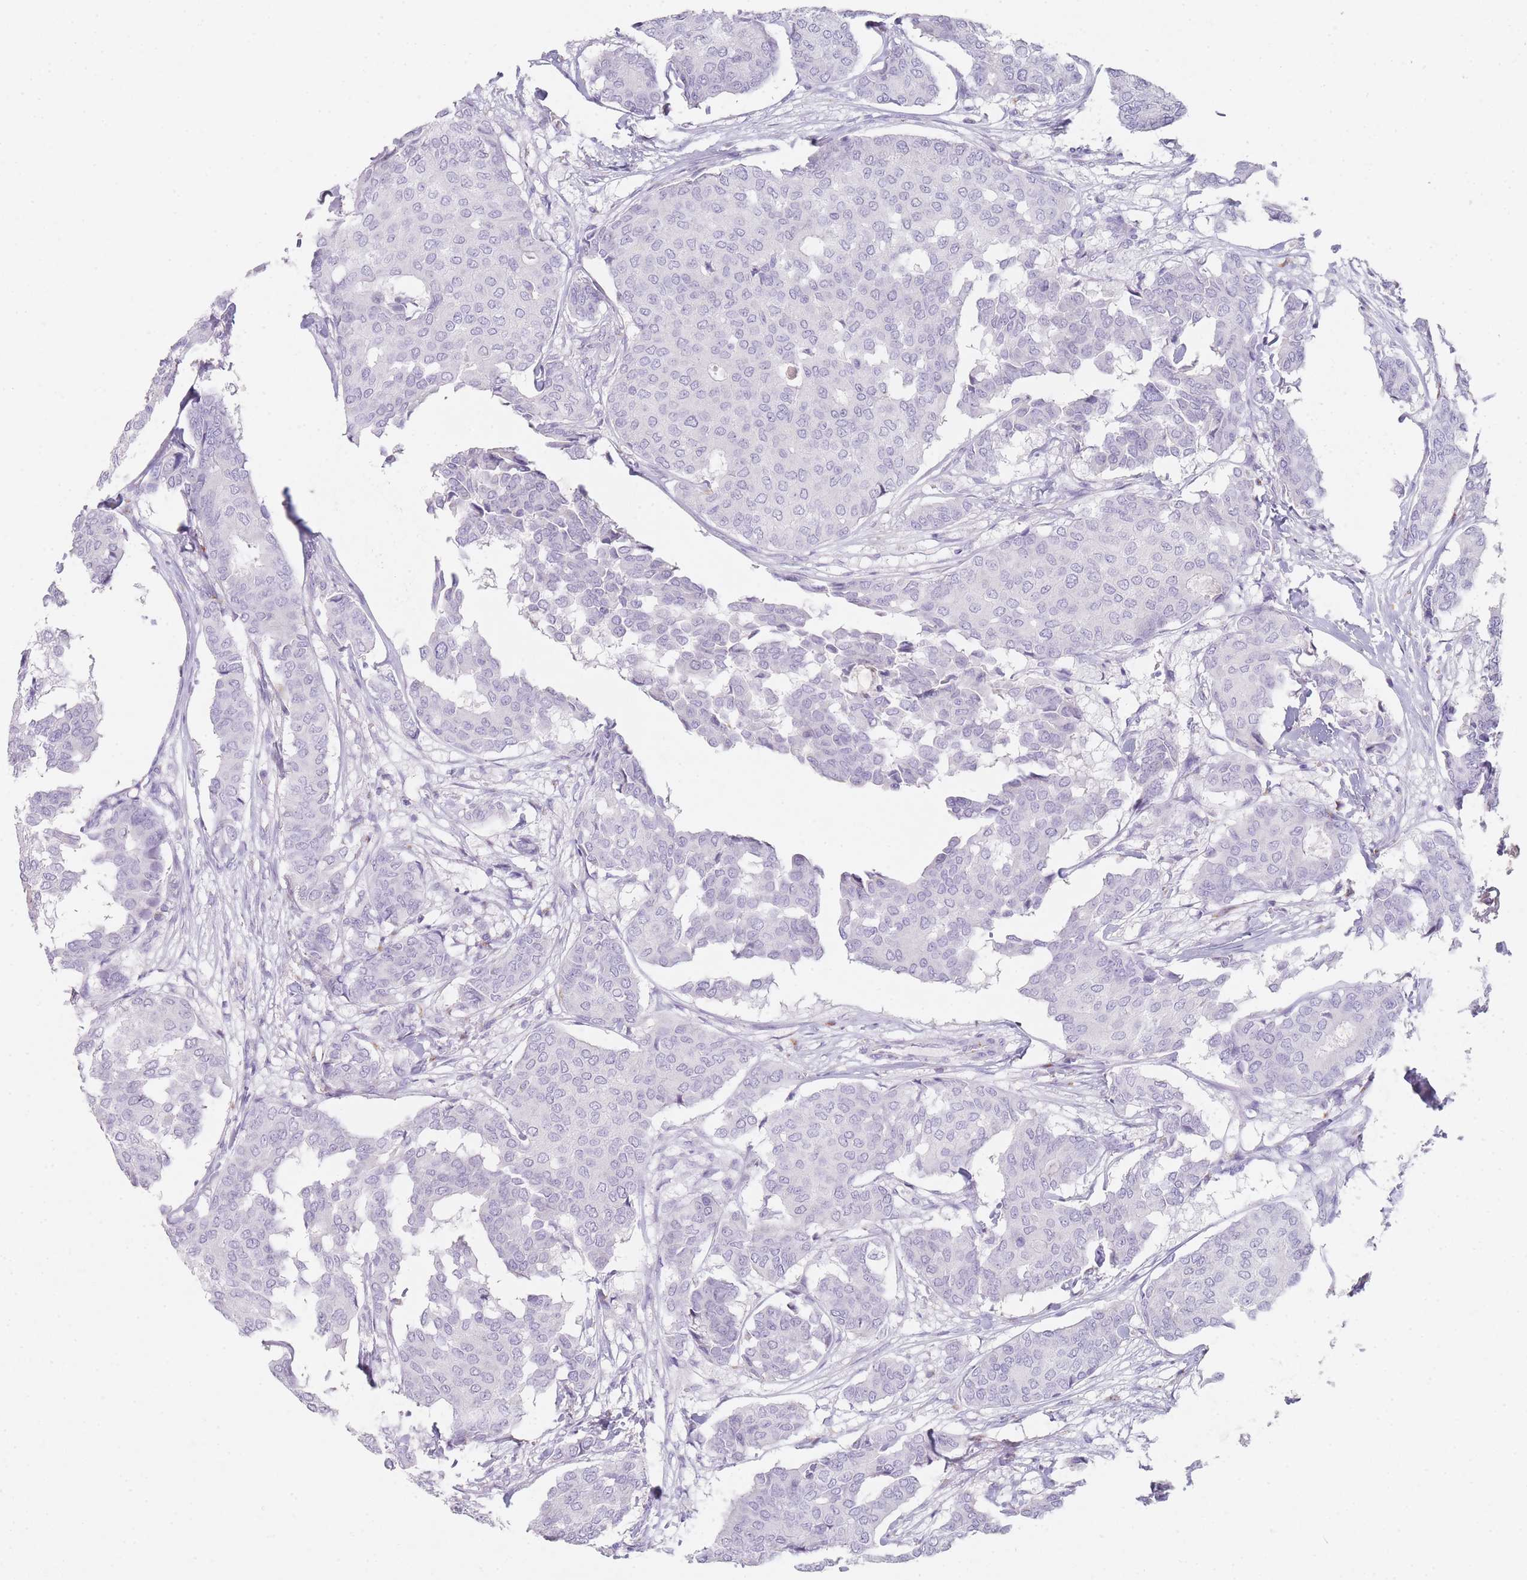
{"staining": {"intensity": "negative", "quantity": "none", "location": "none"}, "tissue": "breast cancer", "cell_type": "Tumor cells", "image_type": "cancer", "snomed": [{"axis": "morphology", "description": "Duct carcinoma"}, {"axis": "topography", "description": "Breast"}], "caption": "This is a micrograph of IHC staining of breast cancer (intraductal carcinoma), which shows no expression in tumor cells.", "gene": "RHO", "patient": {"sex": "female", "age": 75}}